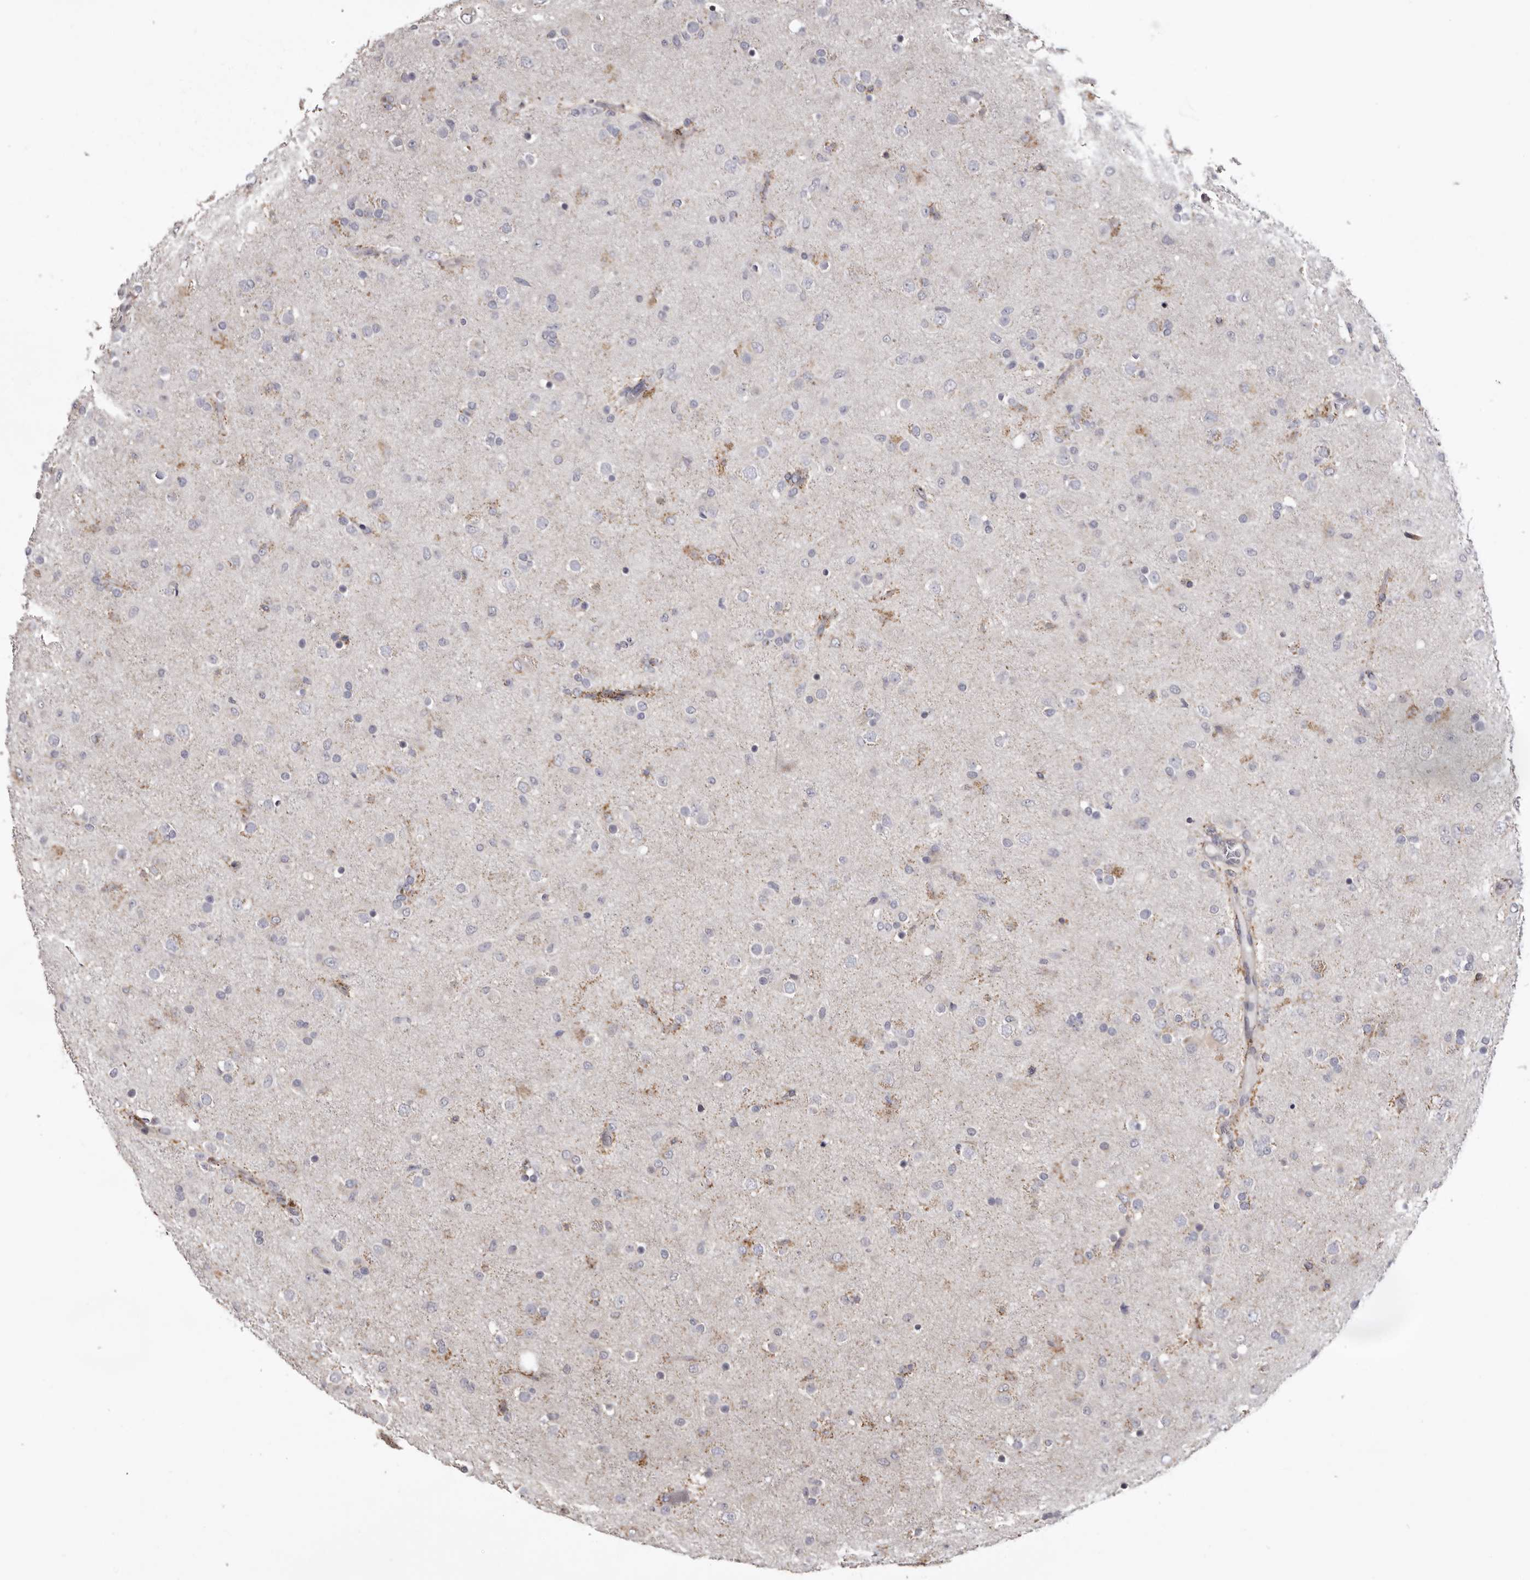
{"staining": {"intensity": "weak", "quantity": "<25%", "location": "cytoplasmic/membranous"}, "tissue": "glioma", "cell_type": "Tumor cells", "image_type": "cancer", "snomed": [{"axis": "morphology", "description": "Glioma, malignant, Low grade"}, {"axis": "topography", "description": "Brain"}], "caption": "IHC histopathology image of malignant glioma (low-grade) stained for a protein (brown), which displays no expression in tumor cells. (Stains: DAB (3,3'-diaminobenzidine) IHC with hematoxylin counter stain, Microscopy: brightfield microscopy at high magnification).", "gene": "PIGX", "patient": {"sex": "male", "age": 65}}